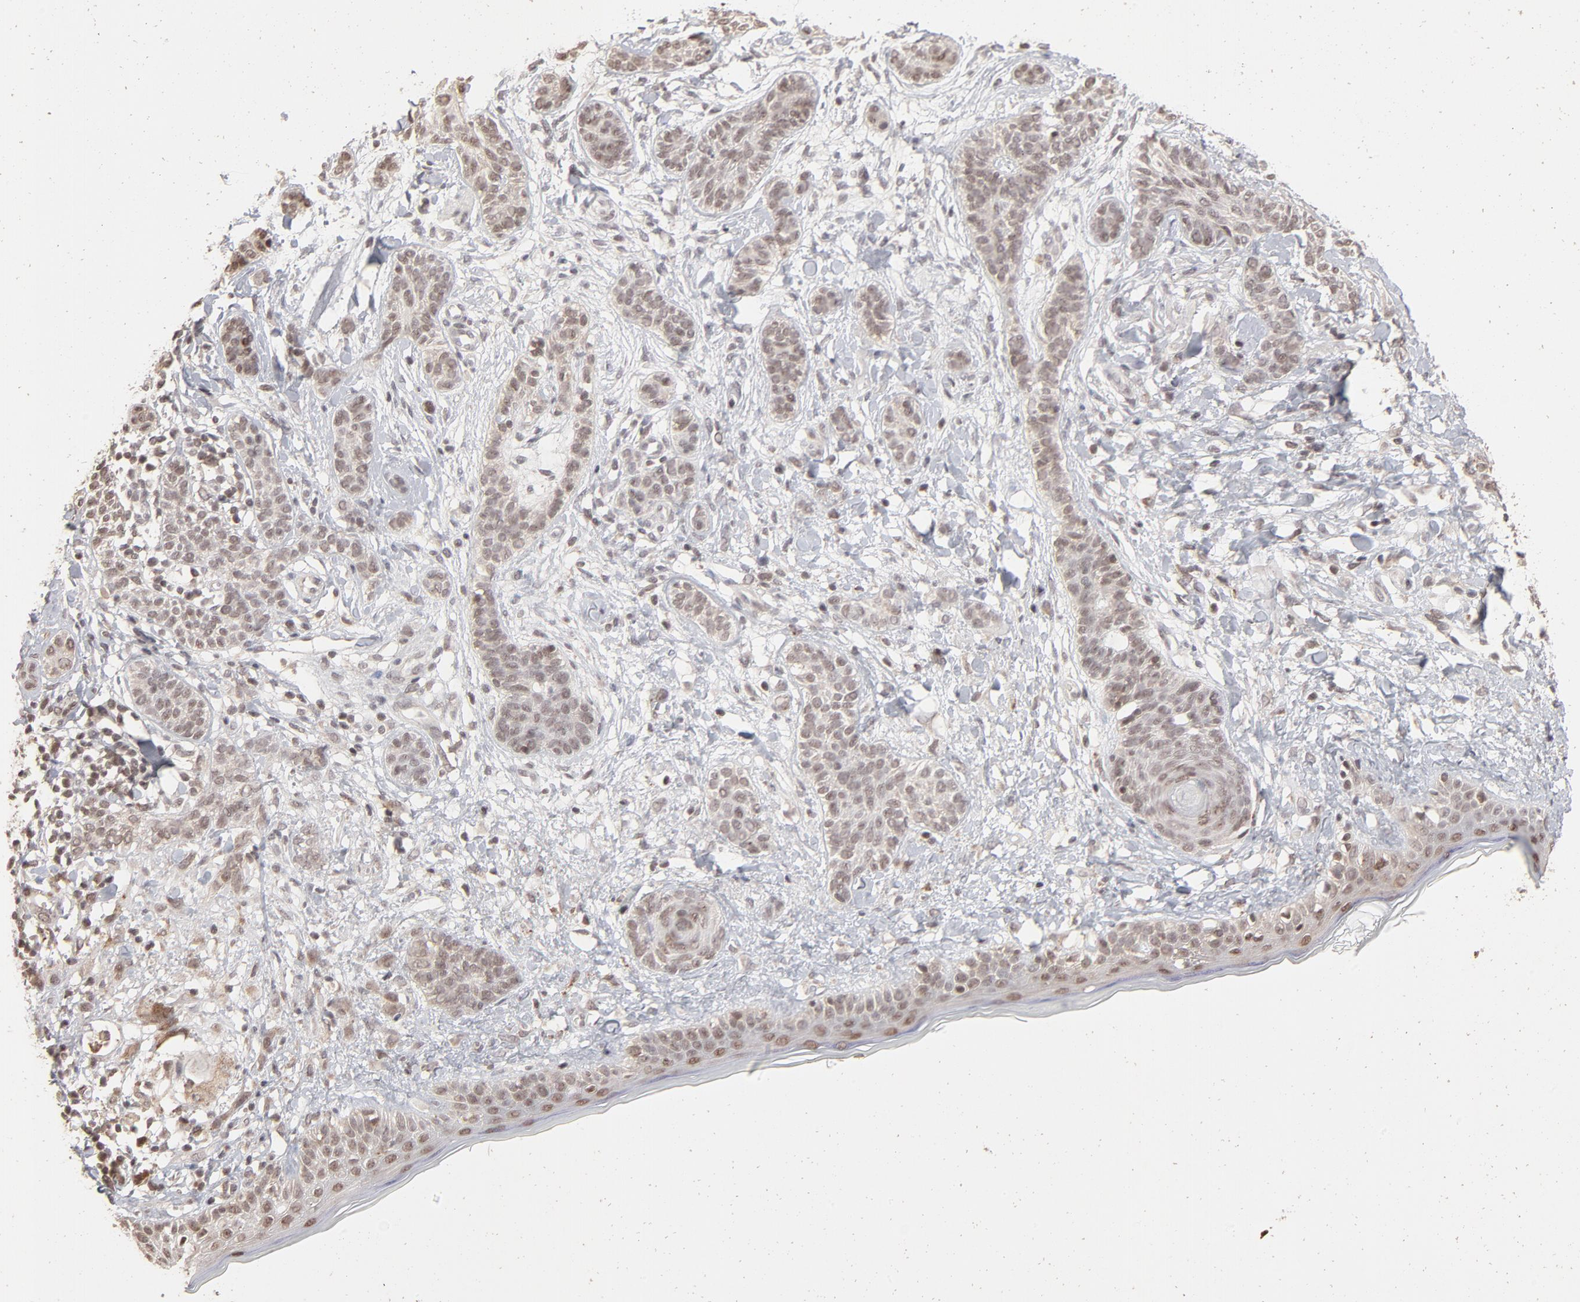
{"staining": {"intensity": "moderate", "quantity": ">75%", "location": "nuclear"}, "tissue": "skin cancer", "cell_type": "Tumor cells", "image_type": "cancer", "snomed": [{"axis": "morphology", "description": "Normal tissue, NOS"}, {"axis": "morphology", "description": "Basal cell carcinoma"}, {"axis": "topography", "description": "Skin"}], "caption": "Immunohistochemistry histopathology image of neoplastic tissue: human skin cancer (basal cell carcinoma) stained using IHC demonstrates medium levels of moderate protein expression localized specifically in the nuclear of tumor cells, appearing as a nuclear brown color.", "gene": "ARIH1", "patient": {"sex": "male", "age": 63}}